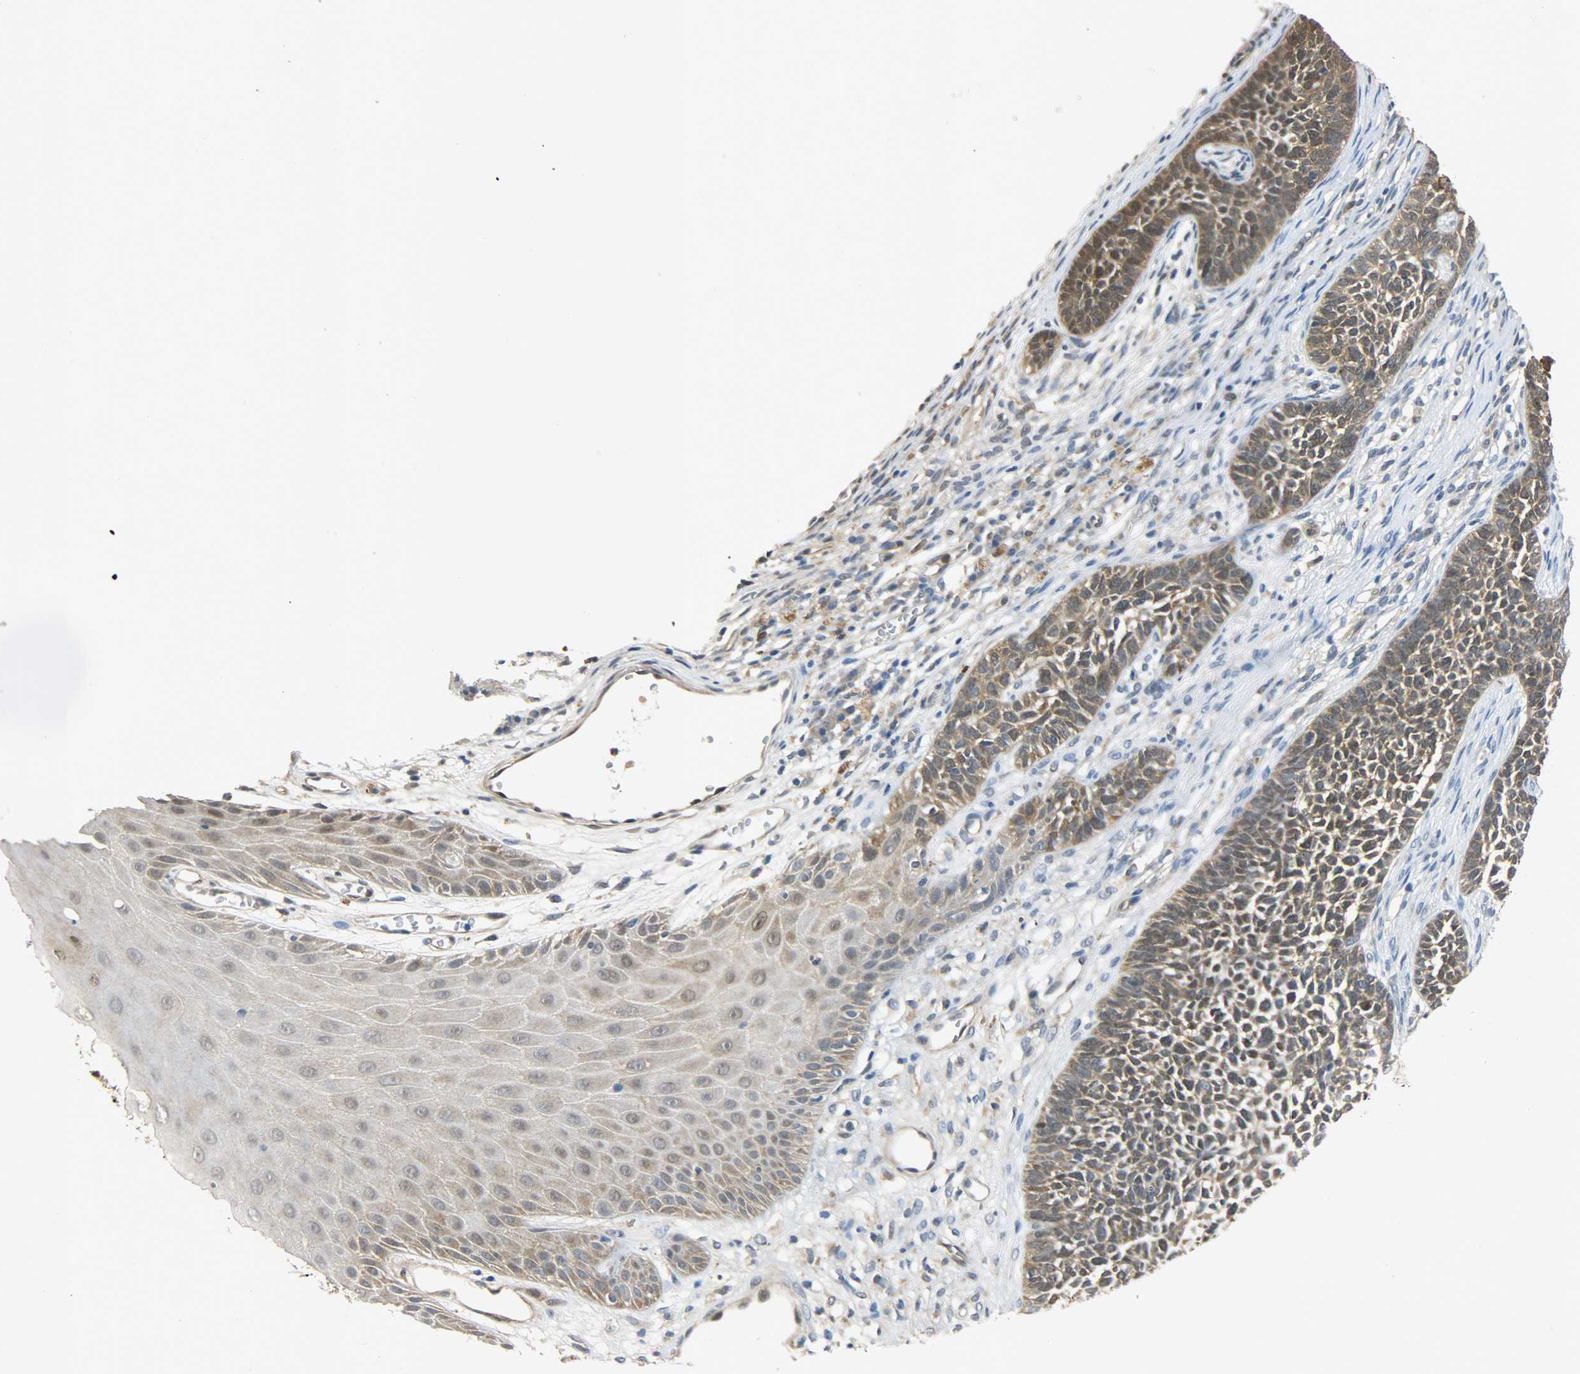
{"staining": {"intensity": "moderate", "quantity": ">75%", "location": "cytoplasmic/membranous,nuclear"}, "tissue": "skin cancer", "cell_type": "Tumor cells", "image_type": "cancer", "snomed": [{"axis": "morphology", "description": "Basal cell carcinoma"}, {"axis": "topography", "description": "Skin"}], "caption": "Immunohistochemical staining of basal cell carcinoma (skin) reveals medium levels of moderate cytoplasmic/membranous and nuclear staining in approximately >75% of tumor cells.", "gene": "EIF4EBP1", "patient": {"sex": "female", "age": 84}}